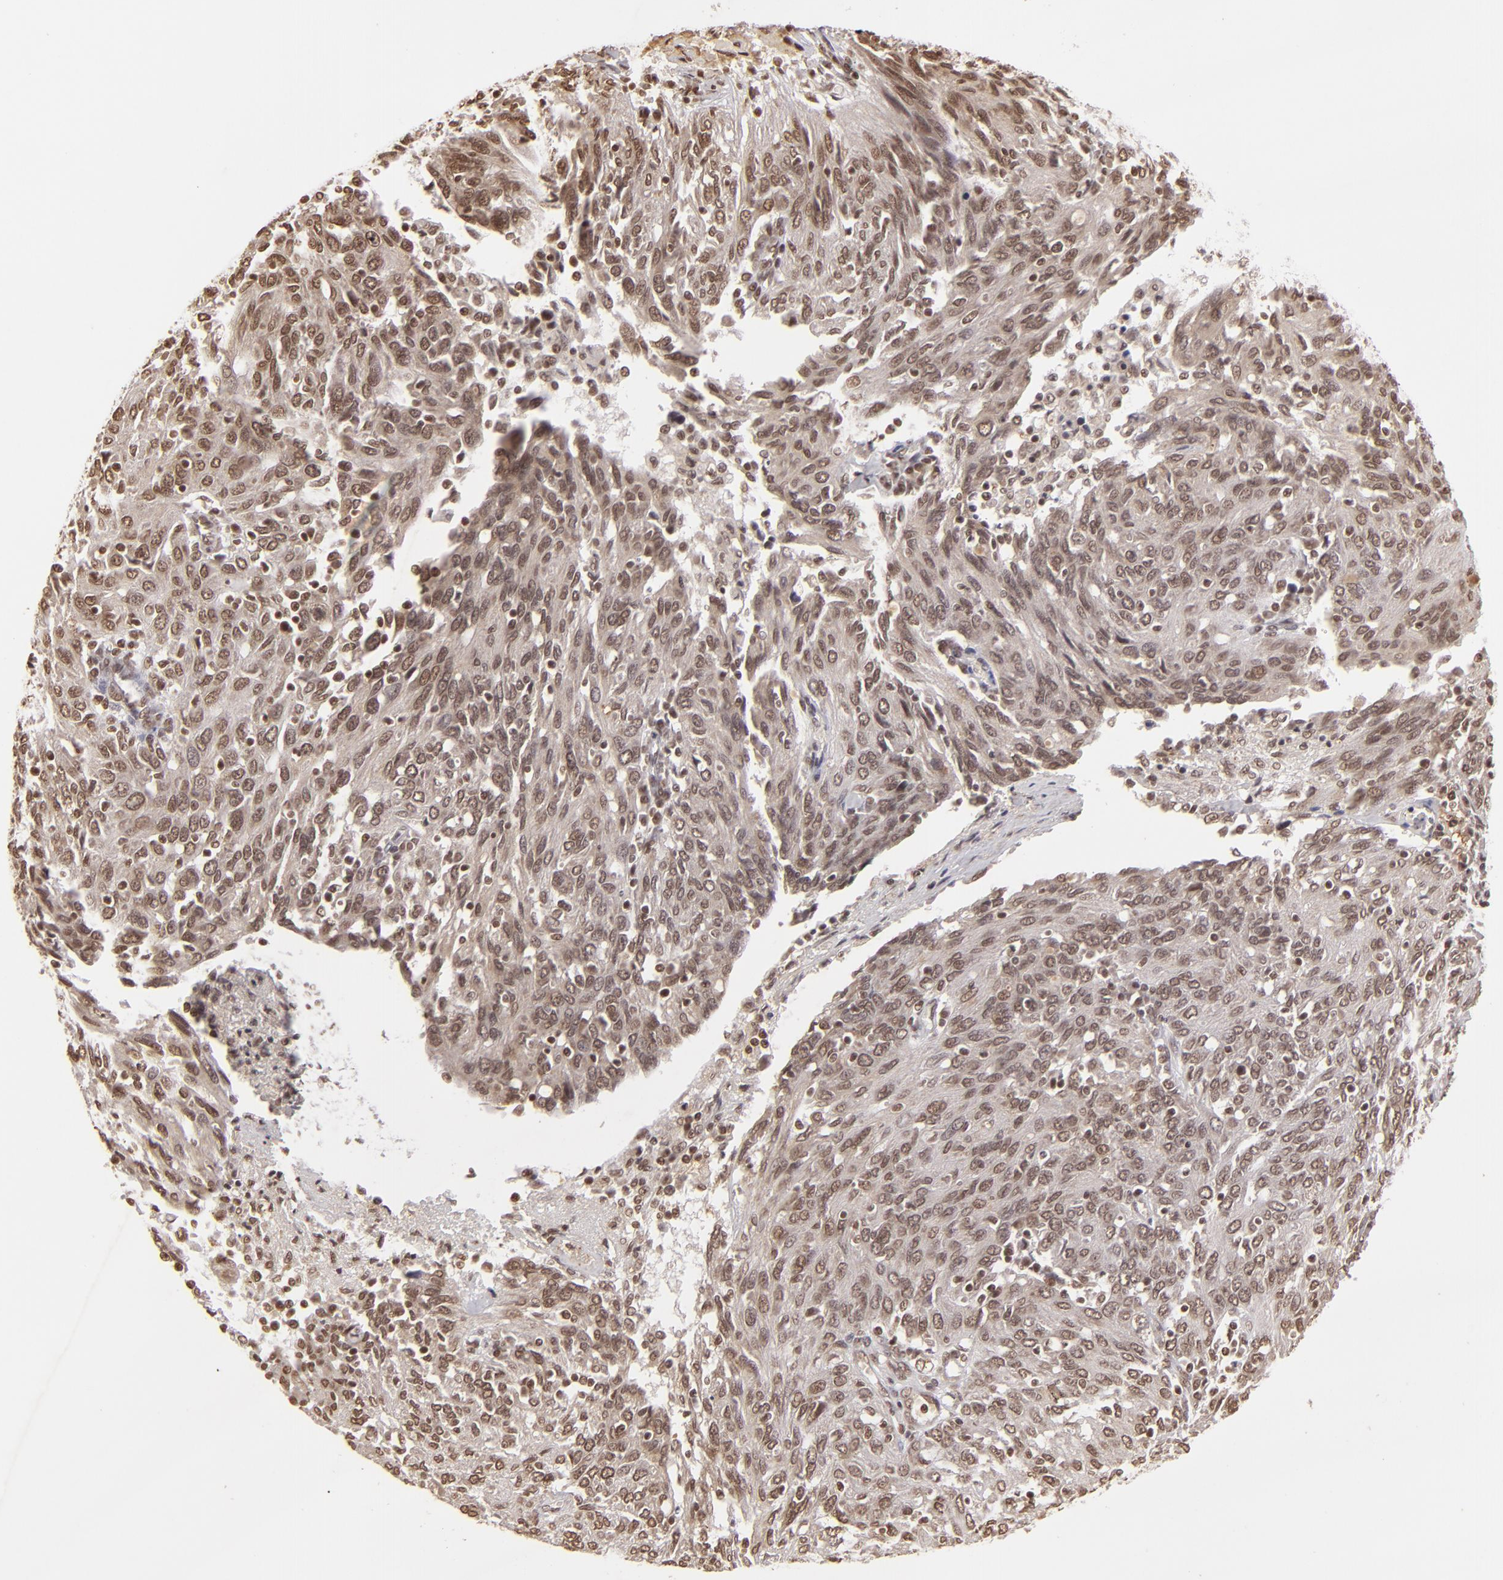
{"staining": {"intensity": "weak", "quantity": "25%-75%", "location": "nuclear"}, "tissue": "ovarian cancer", "cell_type": "Tumor cells", "image_type": "cancer", "snomed": [{"axis": "morphology", "description": "Carcinoma, endometroid"}, {"axis": "topography", "description": "Ovary"}], "caption": "This is a photomicrograph of immunohistochemistry (IHC) staining of ovarian cancer (endometroid carcinoma), which shows weak positivity in the nuclear of tumor cells.", "gene": "CUL3", "patient": {"sex": "female", "age": 50}}